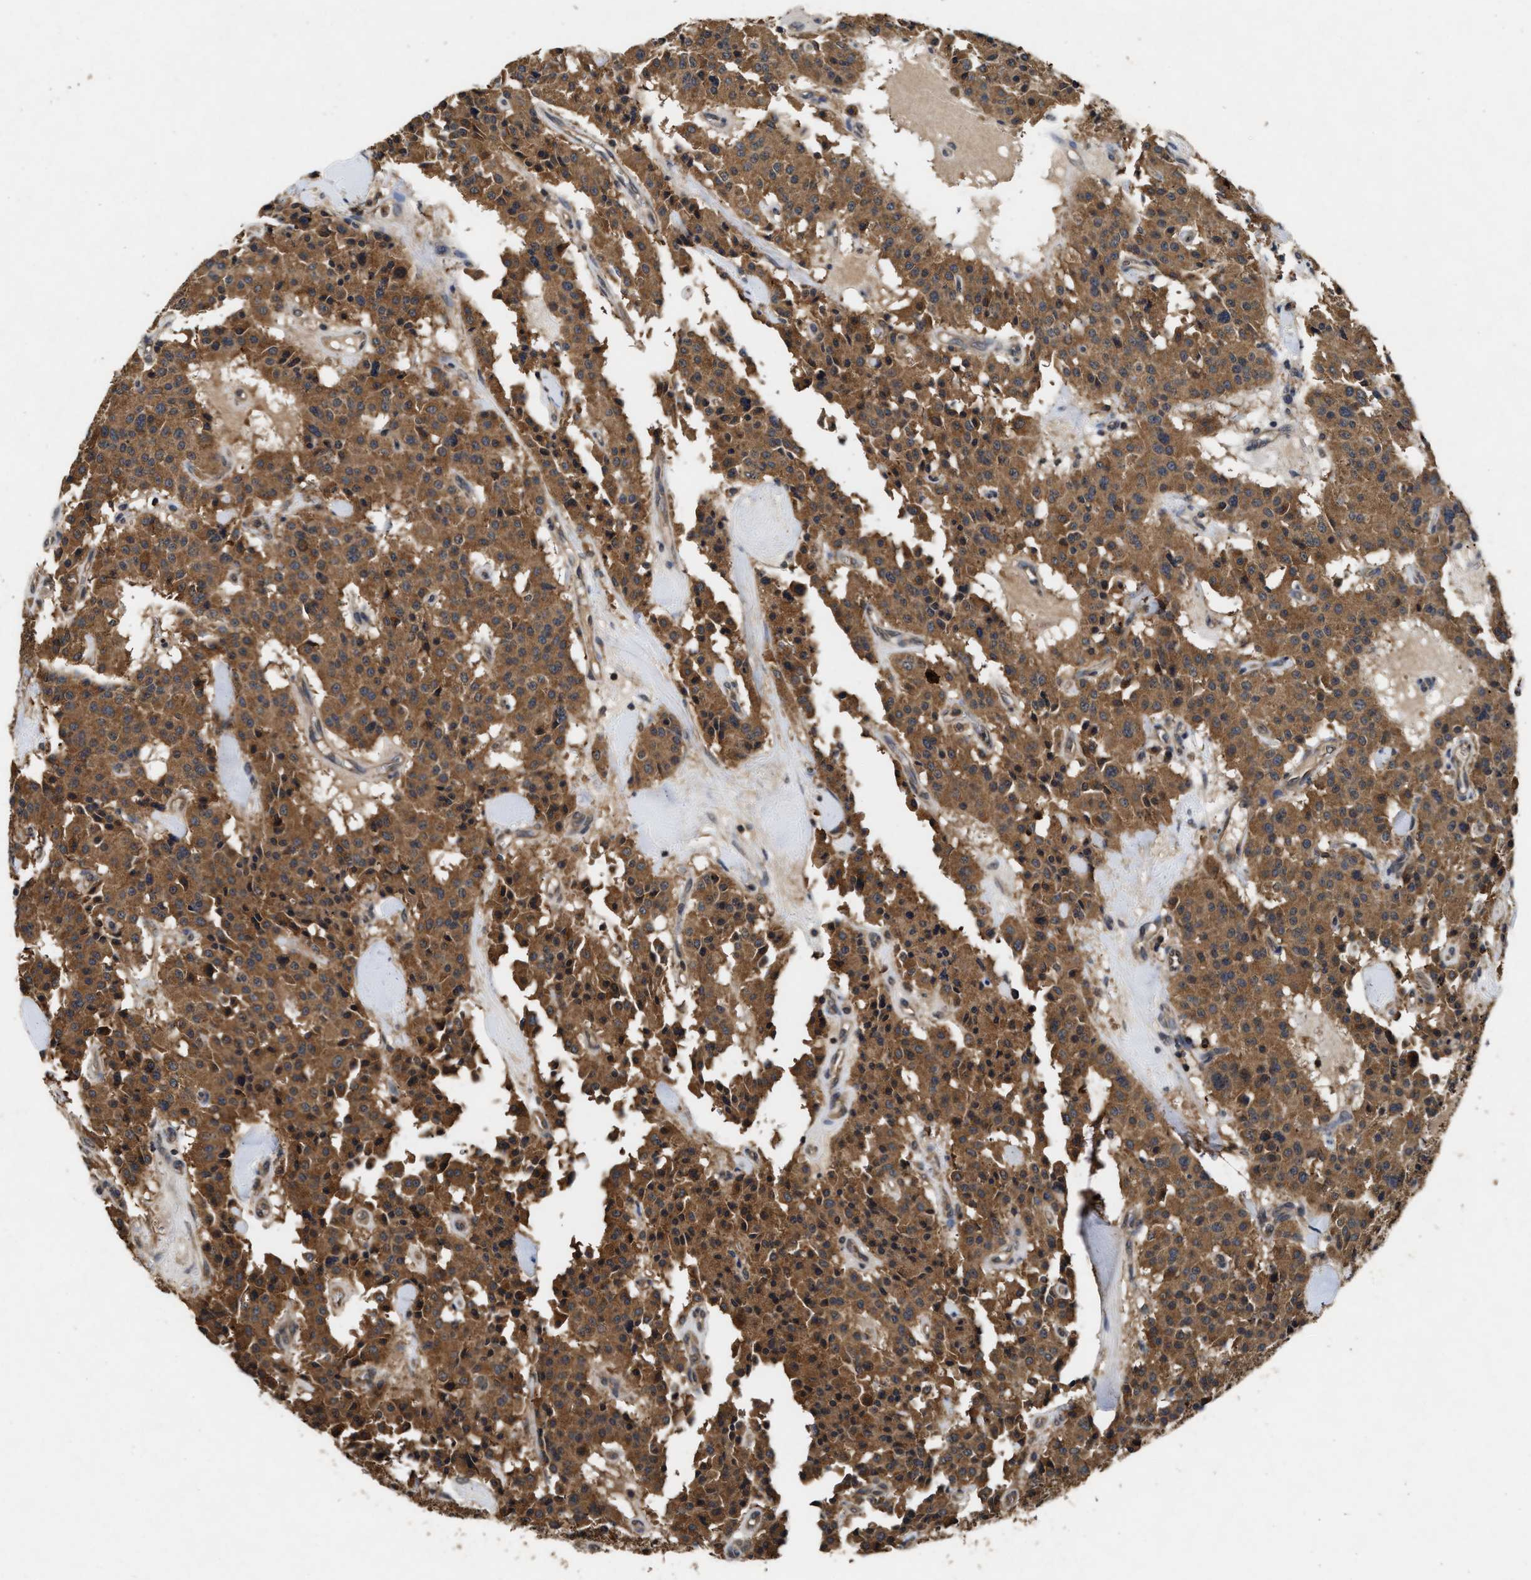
{"staining": {"intensity": "moderate", "quantity": ">75%", "location": "cytoplasmic/membranous"}, "tissue": "carcinoid", "cell_type": "Tumor cells", "image_type": "cancer", "snomed": [{"axis": "morphology", "description": "Carcinoid, malignant, NOS"}, {"axis": "topography", "description": "Lung"}], "caption": "Tumor cells show medium levels of moderate cytoplasmic/membranous staining in approximately >75% of cells in human malignant carcinoid.", "gene": "PDAP1", "patient": {"sex": "male", "age": 30}}